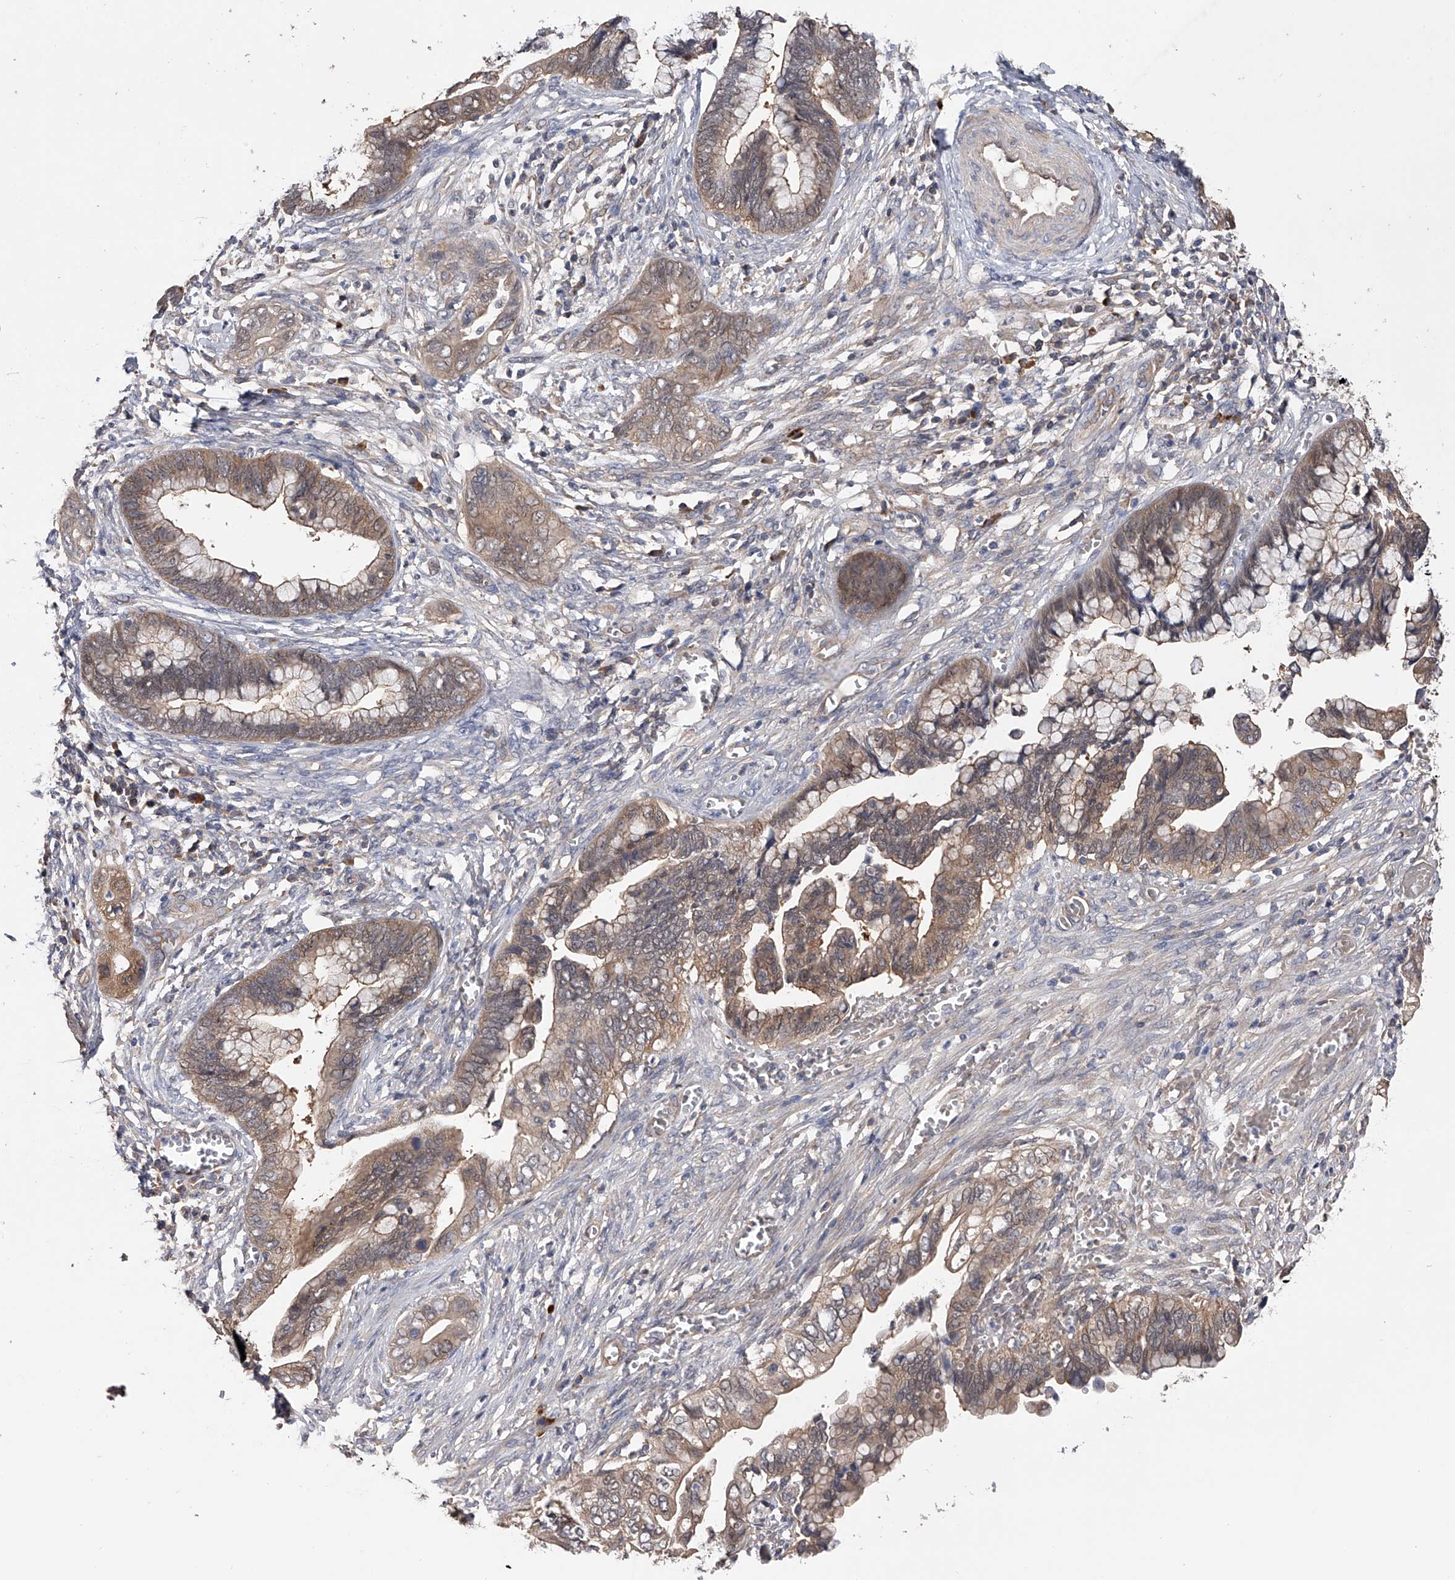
{"staining": {"intensity": "moderate", "quantity": ">75%", "location": "cytoplasmic/membranous"}, "tissue": "cervical cancer", "cell_type": "Tumor cells", "image_type": "cancer", "snomed": [{"axis": "morphology", "description": "Adenocarcinoma, NOS"}, {"axis": "topography", "description": "Cervix"}], "caption": "IHC (DAB (3,3'-diaminobenzidine)) staining of cervical cancer displays moderate cytoplasmic/membranous protein staining in about >75% of tumor cells.", "gene": "CFAP298", "patient": {"sex": "female", "age": 44}}